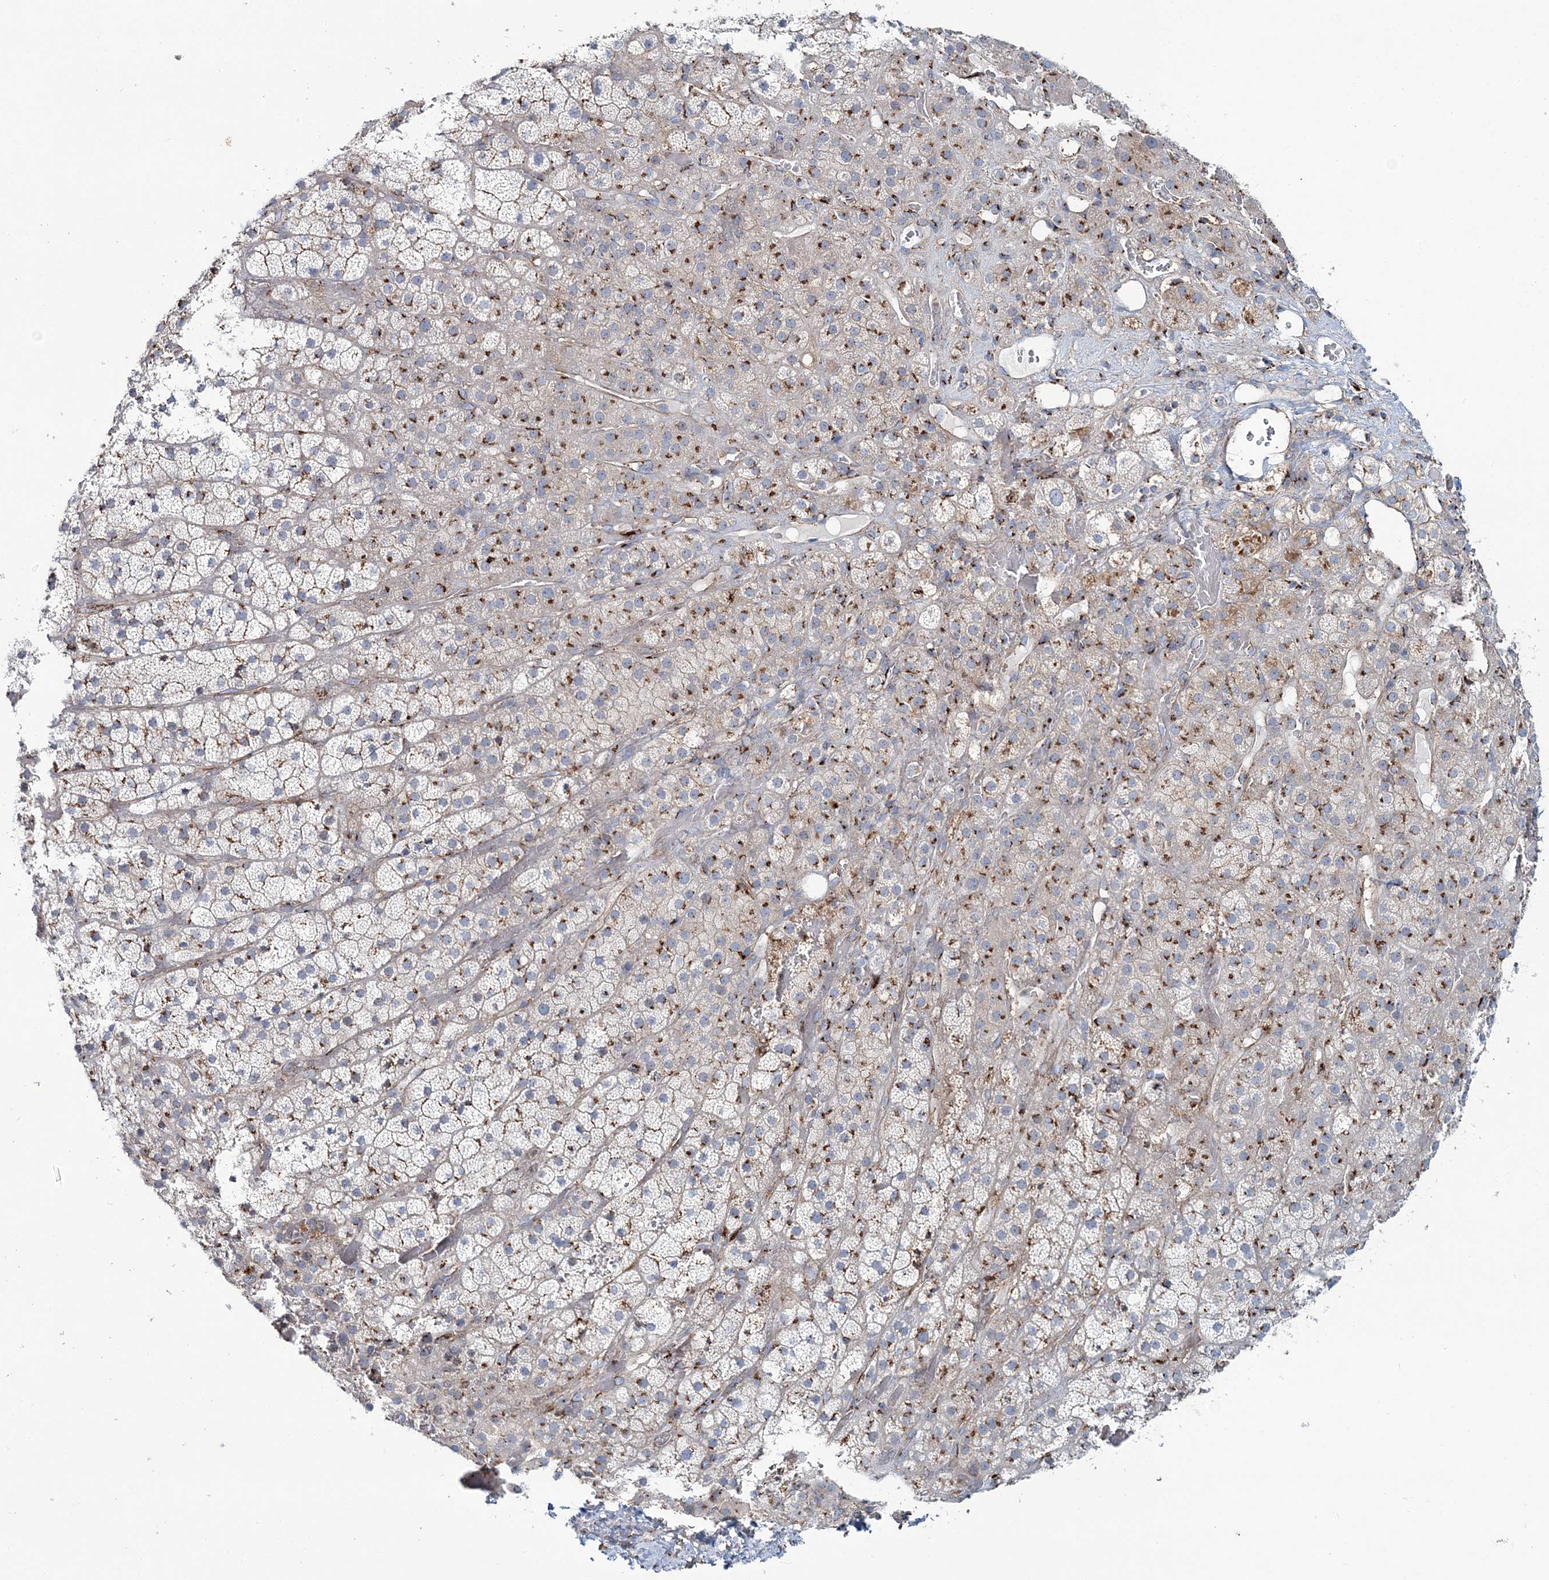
{"staining": {"intensity": "moderate", "quantity": ">75%", "location": "cytoplasmic/membranous"}, "tissue": "adrenal gland", "cell_type": "Glandular cells", "image_type": "normal", "snomed": [{"axis": "morphology", "description": "Normal tissue, NOS"}, {"axis": "topography", "description": "Adrenal gland"}], "caption": "Moderate cytoplasmic/membranous expression for a protein is seen in about >75% of glandular cells of benign adrenal gland using immunohistochemistry (IHC).", "gene": "MAN1A2", "patient": {"sex": "male", "age": 57}}